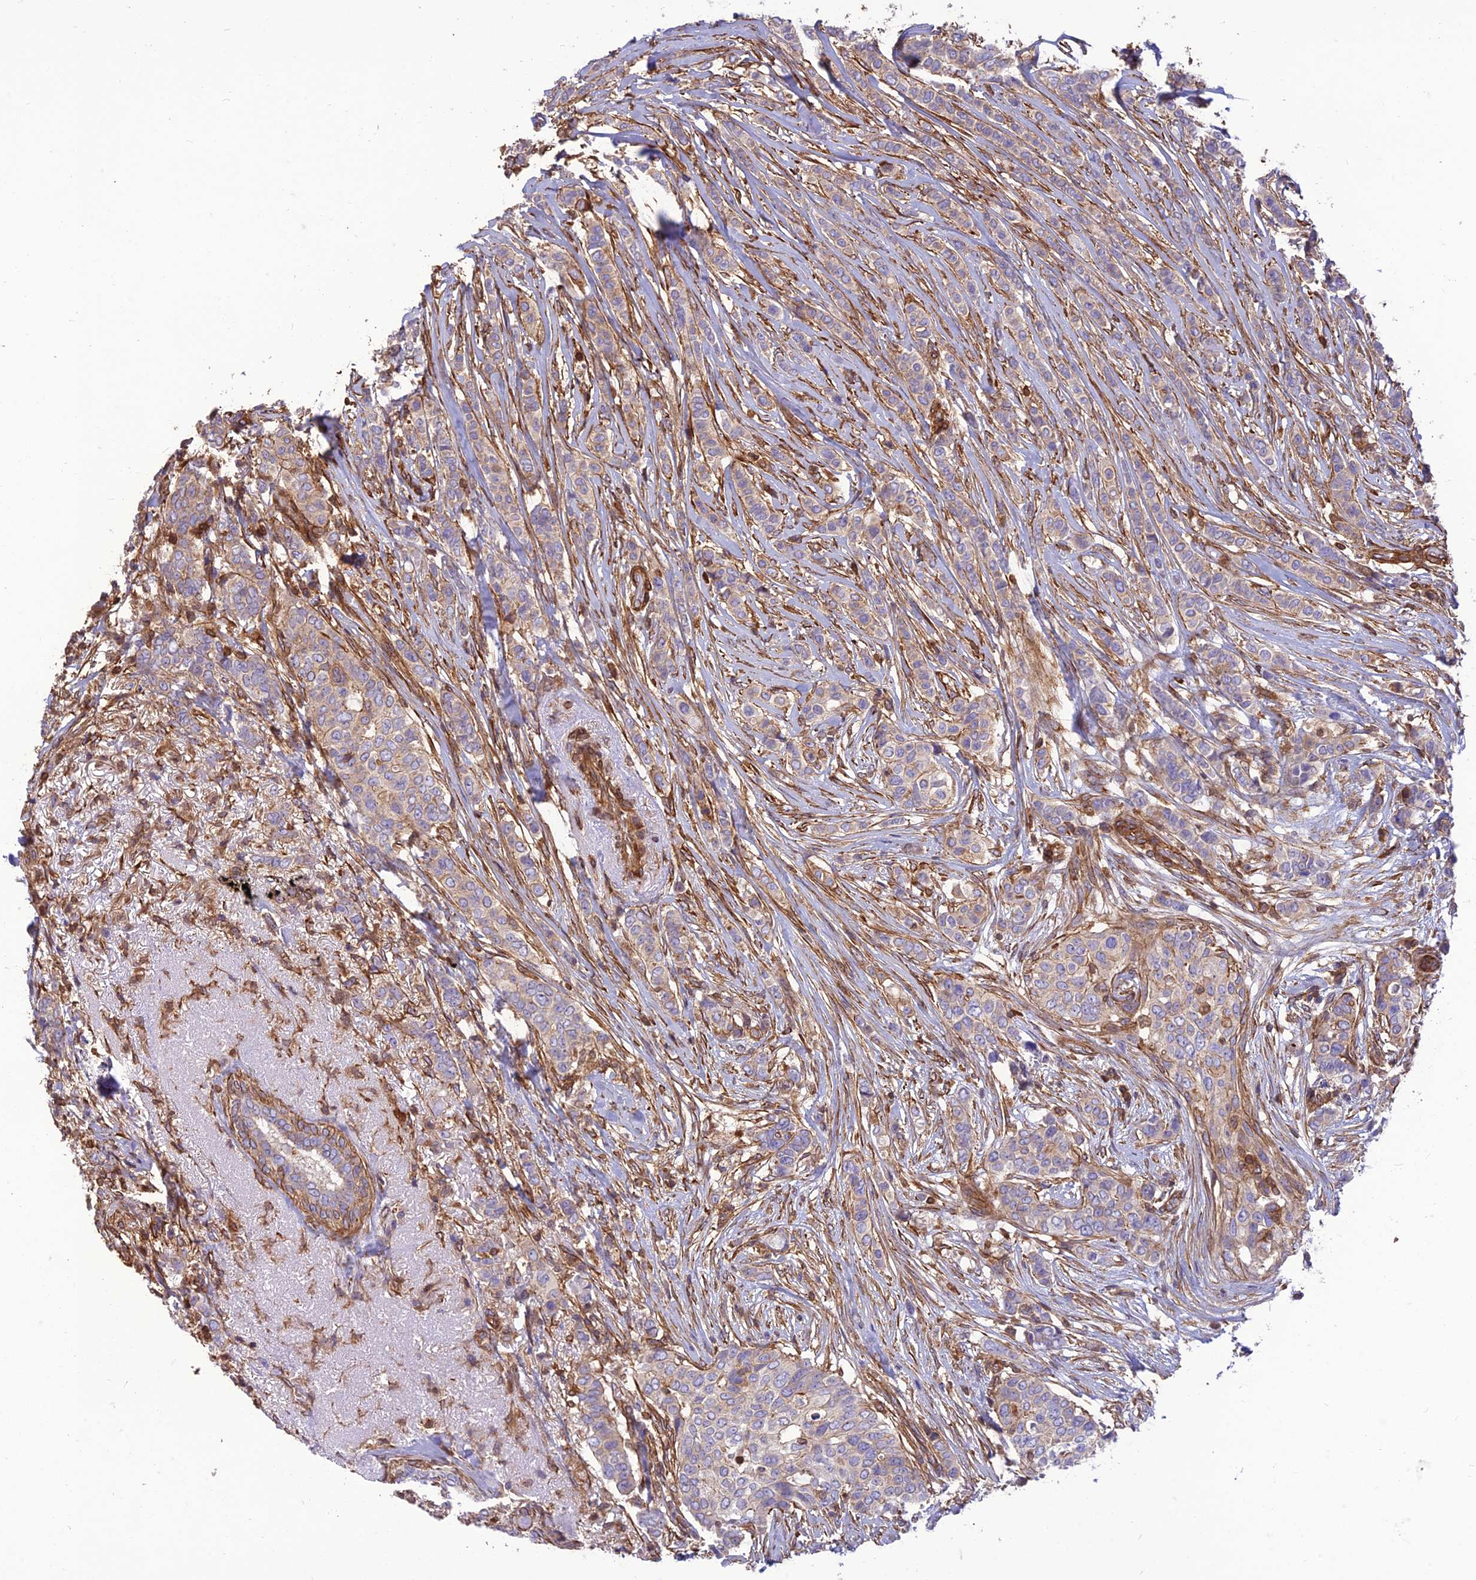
{"staining": {"intensity": "weak", "quantity": "<25%", "location": "cytoplasmic/membranous"}, "tissue": "breast cancer", "cell_type": "Tumor cells", "image_type": "cancer", "snomed": [{"axis": "morphology", "description": "Lobular carcinoma"}, {"axis": "topography", "description": "Breast"}], "caption": "An IHC photomicrograph of breast lobular carcinoma is shown. There is no staining in tumor cells of breast lobular carcinoma. (DAB (3,3'-diaminobenzidine) IHC visualized using brightfield microscopy, high magnification).", "gene": "HPSE2", "patient": {"sex": "female", "age": 51}}